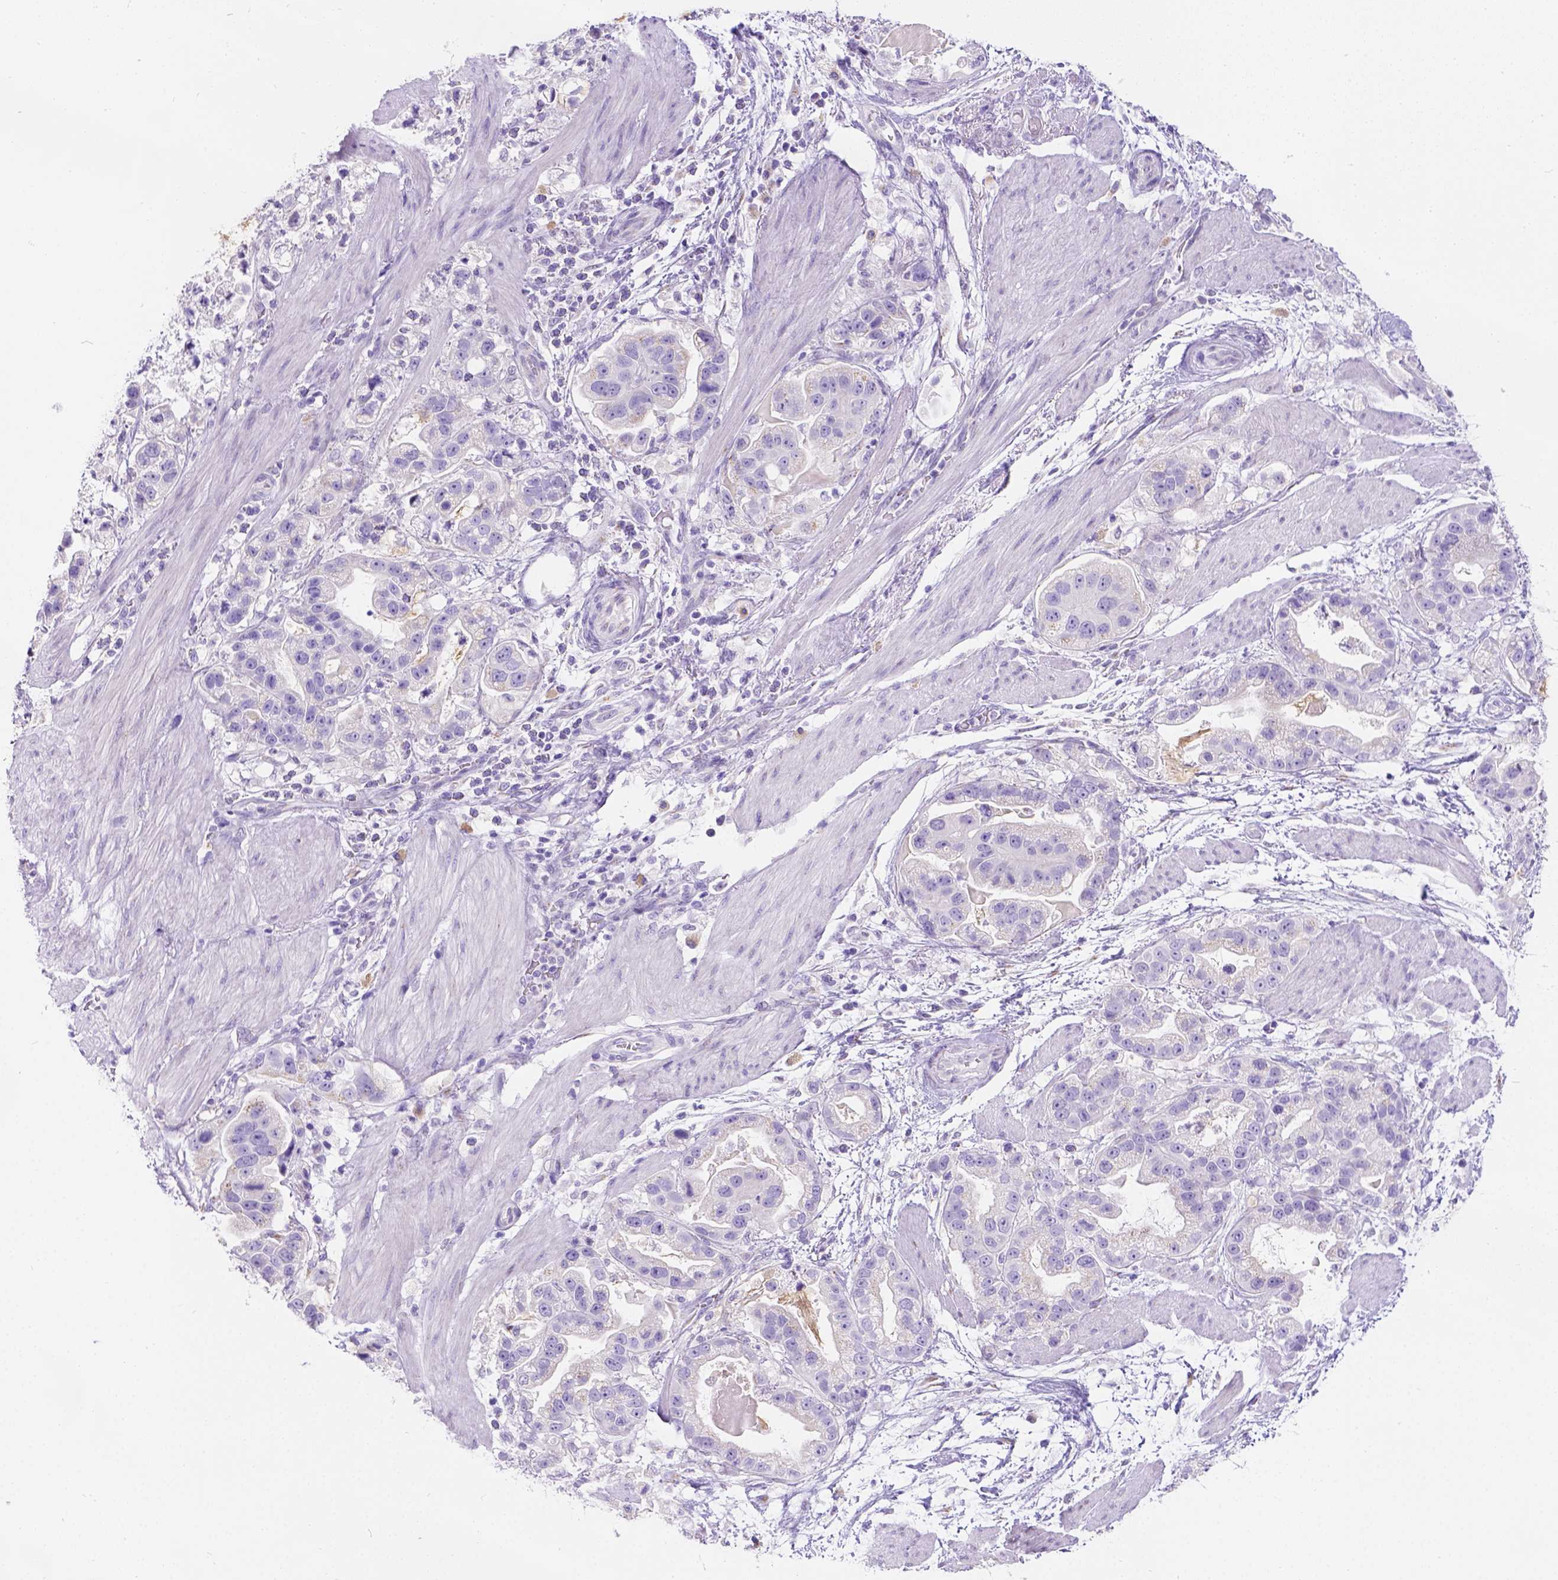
{"staining": {"intensity": "negative", "quantity": "none", "location": "none"}, "tissue": "stomach cancer", "cell_type": "Tumor cells", "image_type": "cancer", "snomed": [{"axis": "morphology", "description": "Adenocarcinoma, NOS"}, {"axis": "topography", "description": "Stomach"}], "caption": "This is a photomicrograph of immunohistochemistry staining of stomach cancer, which shows no positivity in tumor cells.", "gene": "PHF7", "patient": {"sex": "male", "age": 59}}